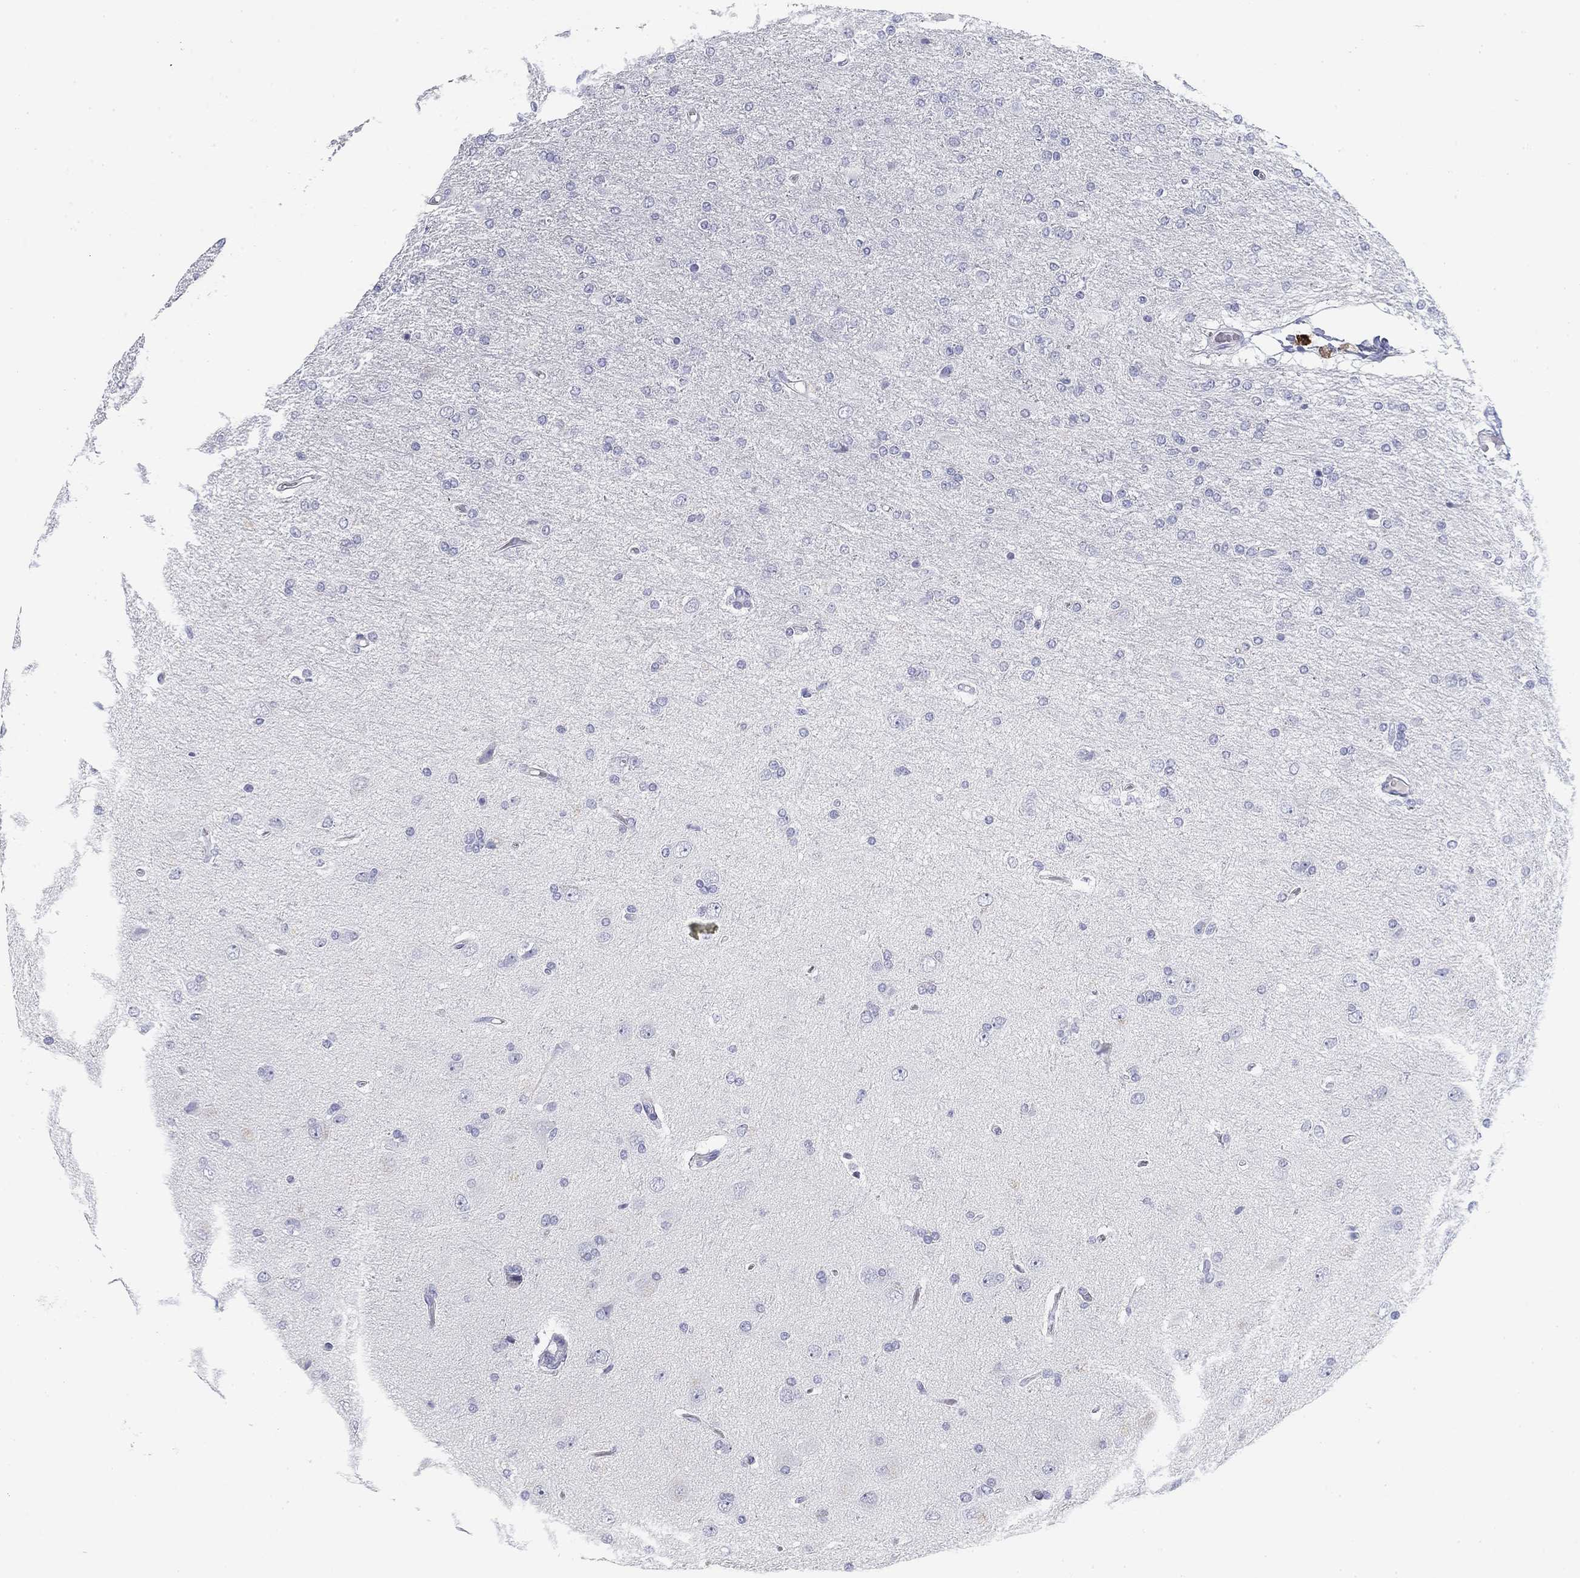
{"staining": {"intensity": "negative", "quantity": "none", "location": "none"}, "tissue": "glioma", "cell_type": "Tumor cells", "image_type": "cancer", "snomed": [{"axis": "morphology", "description": "Glioma, malignant, High grade"}, {"axis": "topography", "description": "Cerebral cortex"}], "caption": "Immunohistochemistry (IHC) image of neoplastic tissue: human glioma stained with DAB displays no significant protein positivity in tumor cells. (DAB IHC visualized using brightfield microscopy, high magnification).", "gene": "CD79B", "patient": {"sex": "male", "age": 70}}